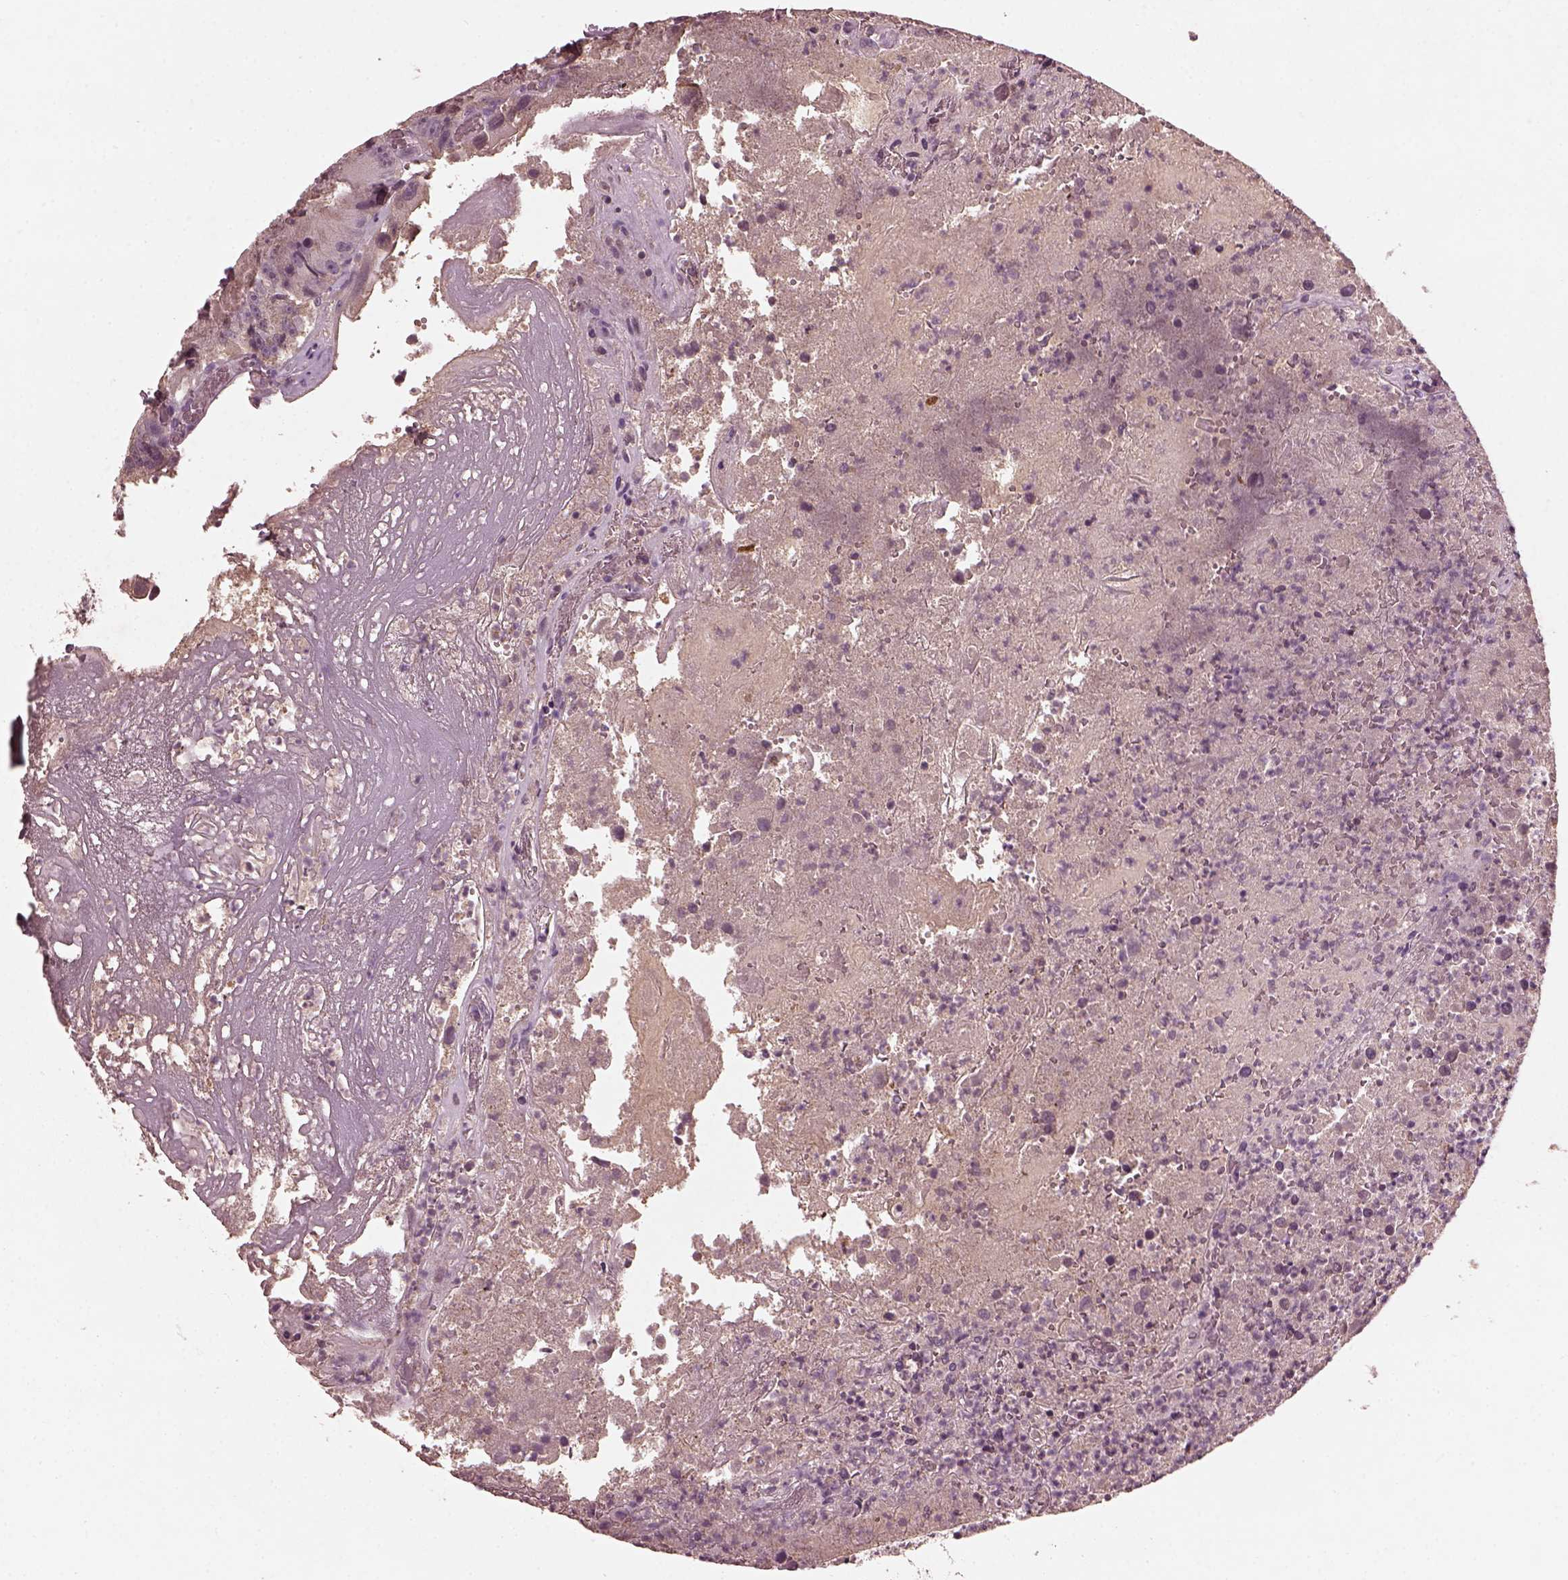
{"staining": {"intensity": "negative", "quantity": "none", "location": "none"}, "tissue": "colorectal cancer", "cell_type": "Tumor cells", "image_type": "cancer", "snomed": [{"axis": "morphology", "description": "Adenocarcinoma, NOS"}, {"axis": "topography", "description": "Colon"}], "caption": "Human colorectal cancer (adenocarcinoma) stained for a protein using IHC exhibits no expression in tumor cells.", "gene": "FRRS1L", "patient": {"sex": "female", "age": 86}}